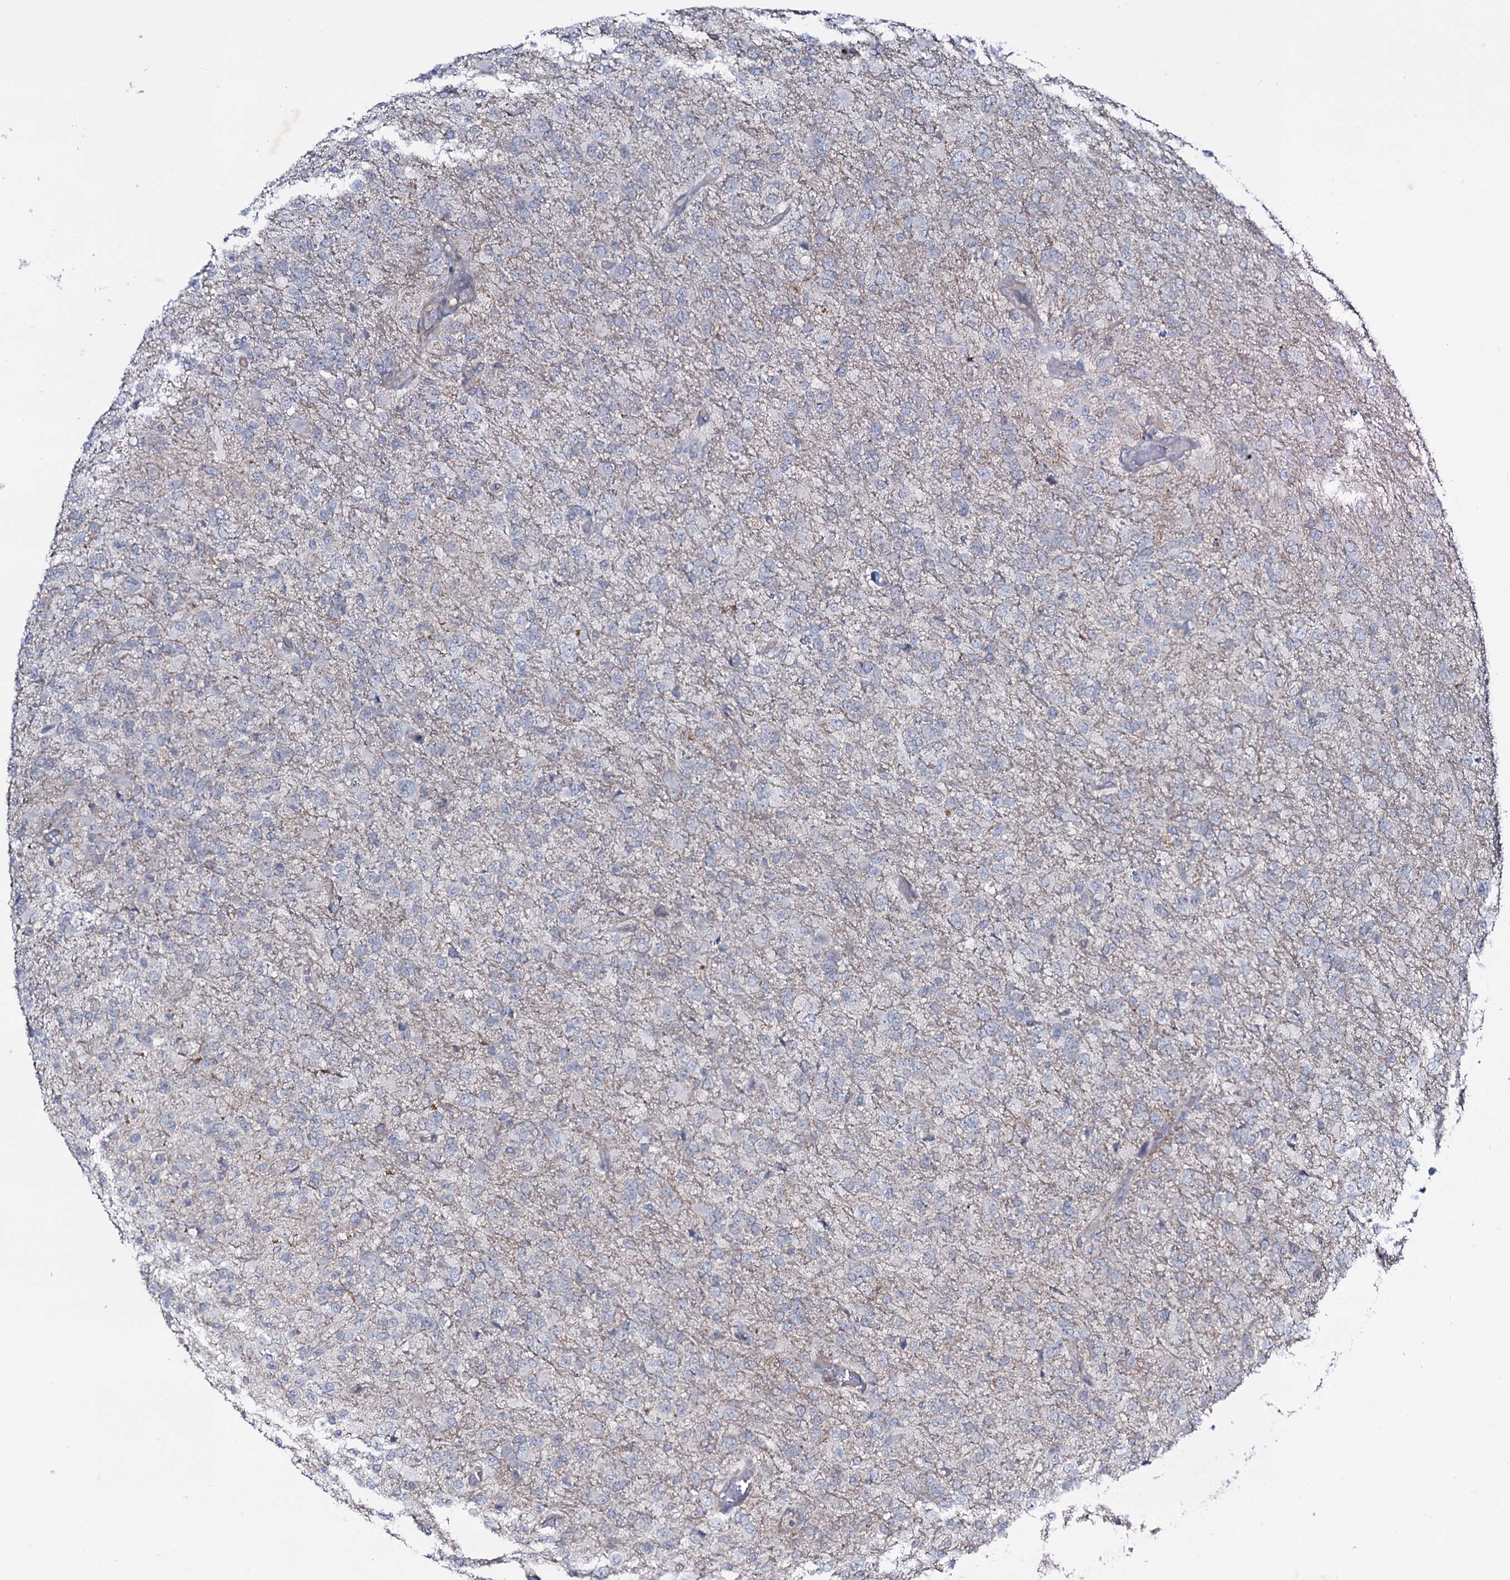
{"staining": {"intensity": "negative", "quantity": "none", "location": "none"}, "tissue": "glioma", "cell_type": "Tumor cells", "image_type": "cancer", "snomed": [{"axis": "morphology", "description": "Glioma, malignant, High grade"}, {"axis": "topography", "description": "Brain"}], "caption": "An image of human malignant high-grade glioma is negative for staining in tumor cells.", "gene": "SNAP23", "patient": {"sex": "female", "age": 74}}